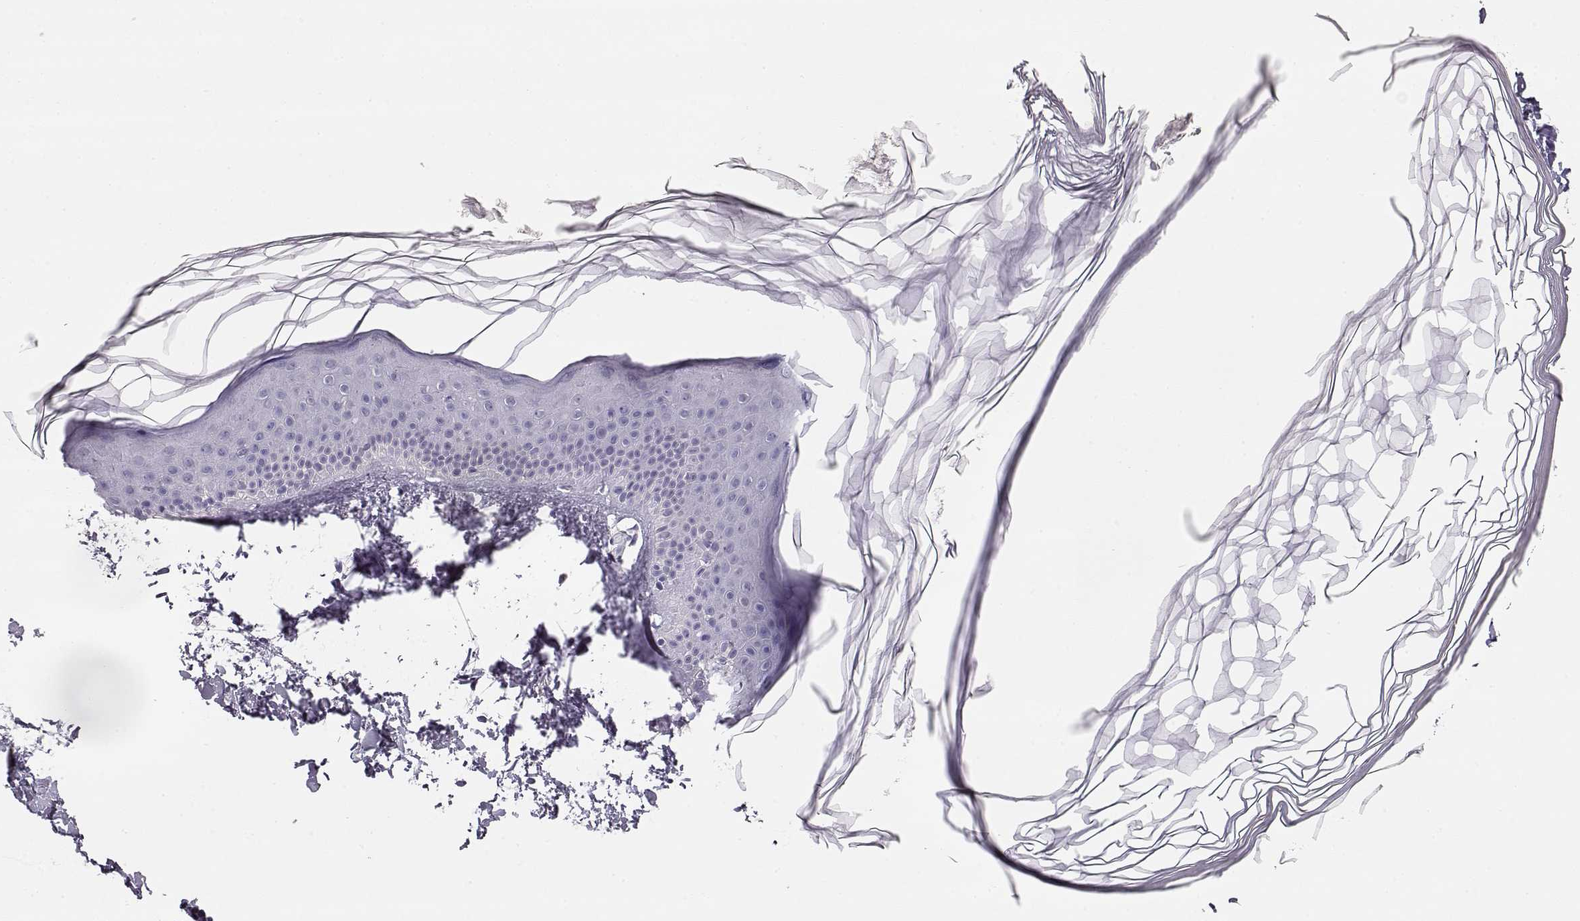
{"staining": {"intensity": "negative", "quantity": "none", "location": "none"}, "tissue": "skin", "cell_type": "Fibroblasts", "image_type": "normal", "snomed": [{"axis": "morphology", "description": "Normal tissue, NOS"}, {"axis": "topography", "description": "Skin"}], "caption": "The photomicrograph reveals no significant expression in fibroblasts of skin.", "gene": "GLIPR1L2", "patient": {"sex": "female", "age": 62}}